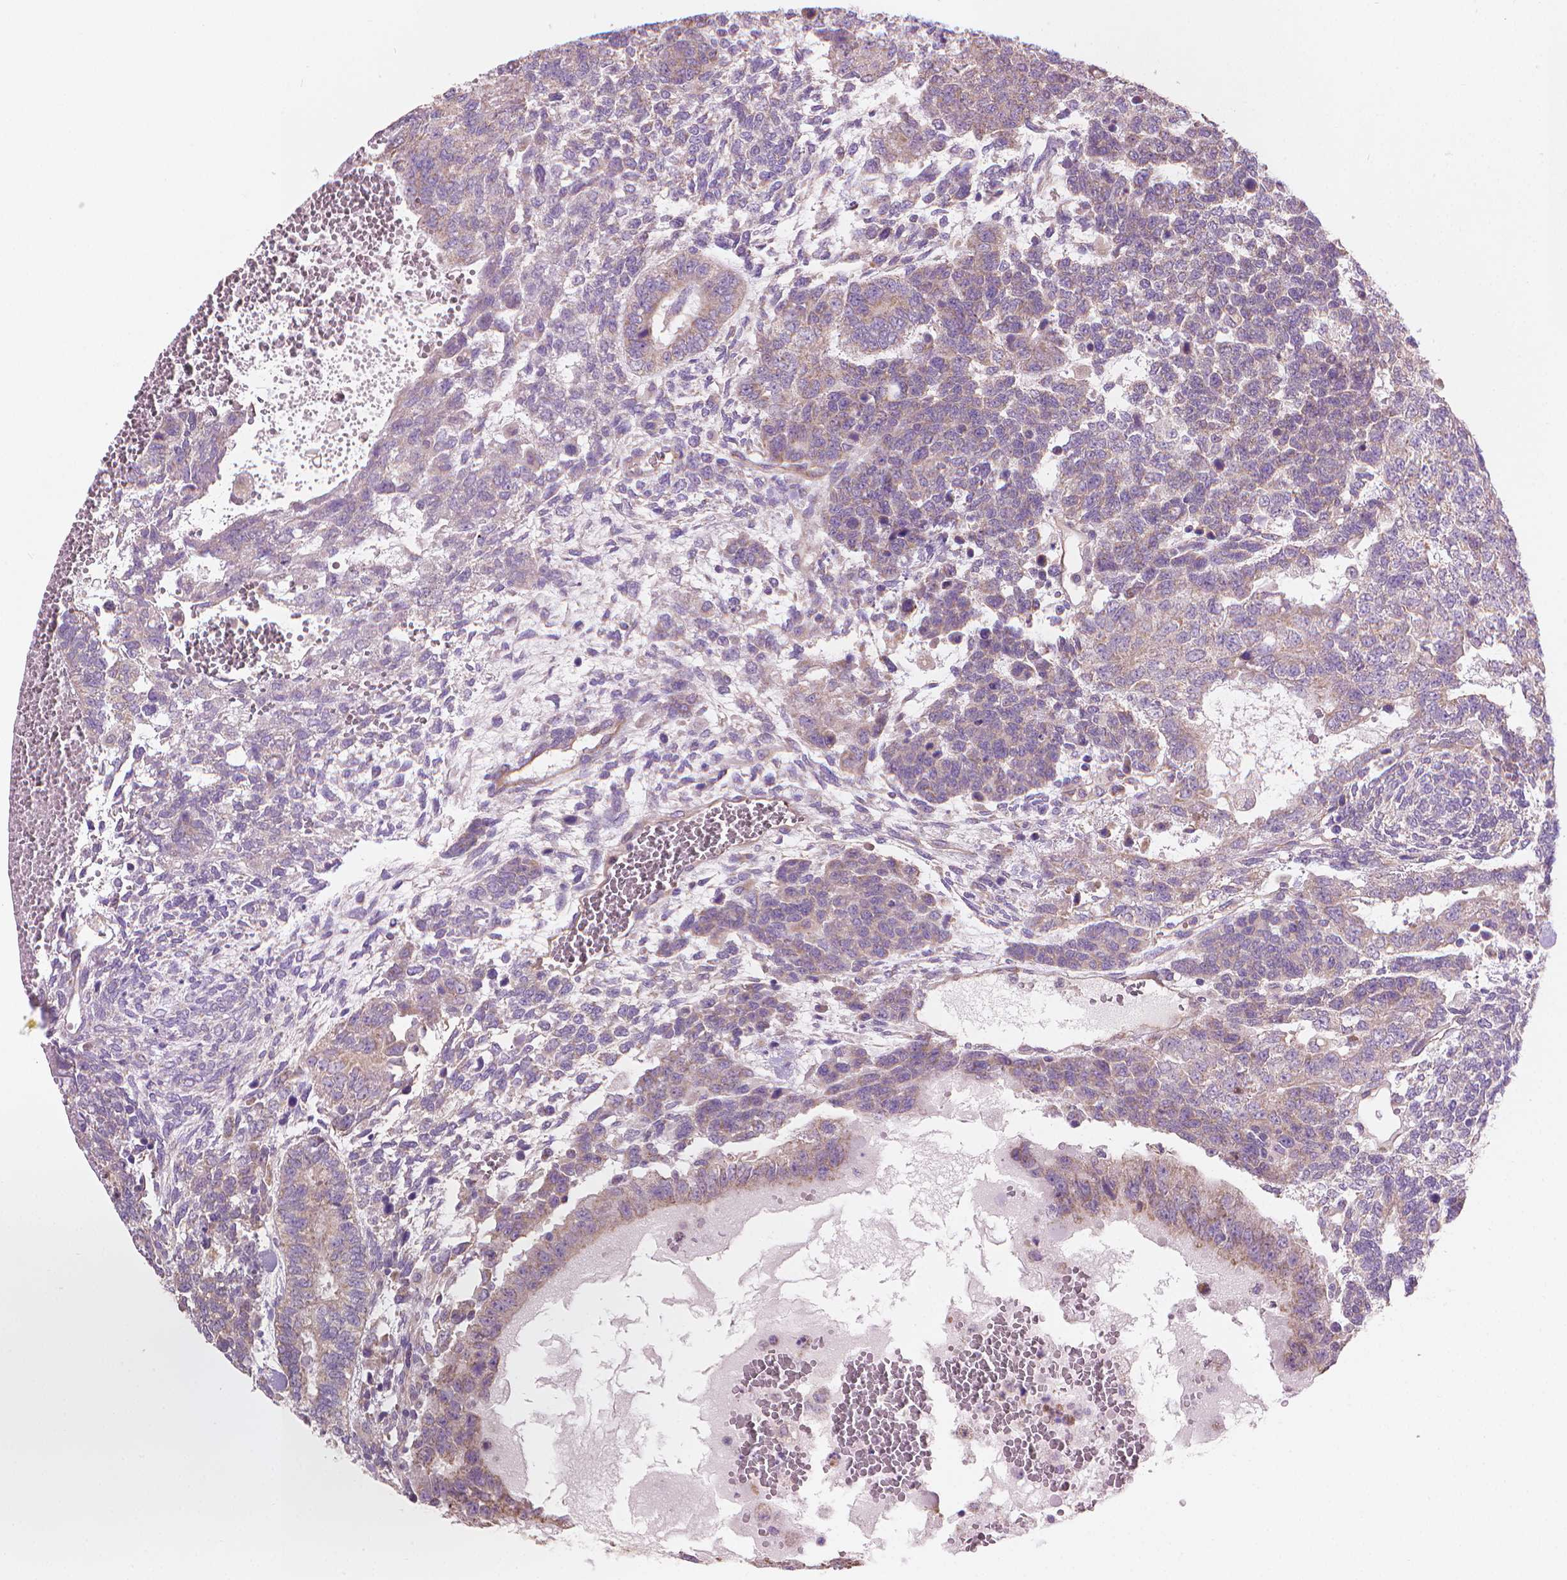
{"staining": {"intensity": "weak", "quantity": ">75%", "location": "cytoplasmic/membranous"}, "tissue": "testis cancer", "cell_type": "Tumor cells", "image_type": "cancer", "snomed": [{"axis": "morphology", "description": "Normal tissue, NOS"}, {"axis": "morphology", "description": "Carcinoma, Embryonal, NOS"}, {"axis": "topography", "description": "Testis"}, {"axis": "topography", "description": "Epididymis"}], "caption": "Immunohistochemical staining of human testis embryonal carcinoma displays weak cytoplasmic/membranous protein positivity in about >75% of tumor cells. The protein of interest is stained brown, and the nuclei are stained in blue (DAB IHC with brightfield microscopy, high magnification).", "gene": "TTC29", "patient": {"sex": "male", "age": 23}}